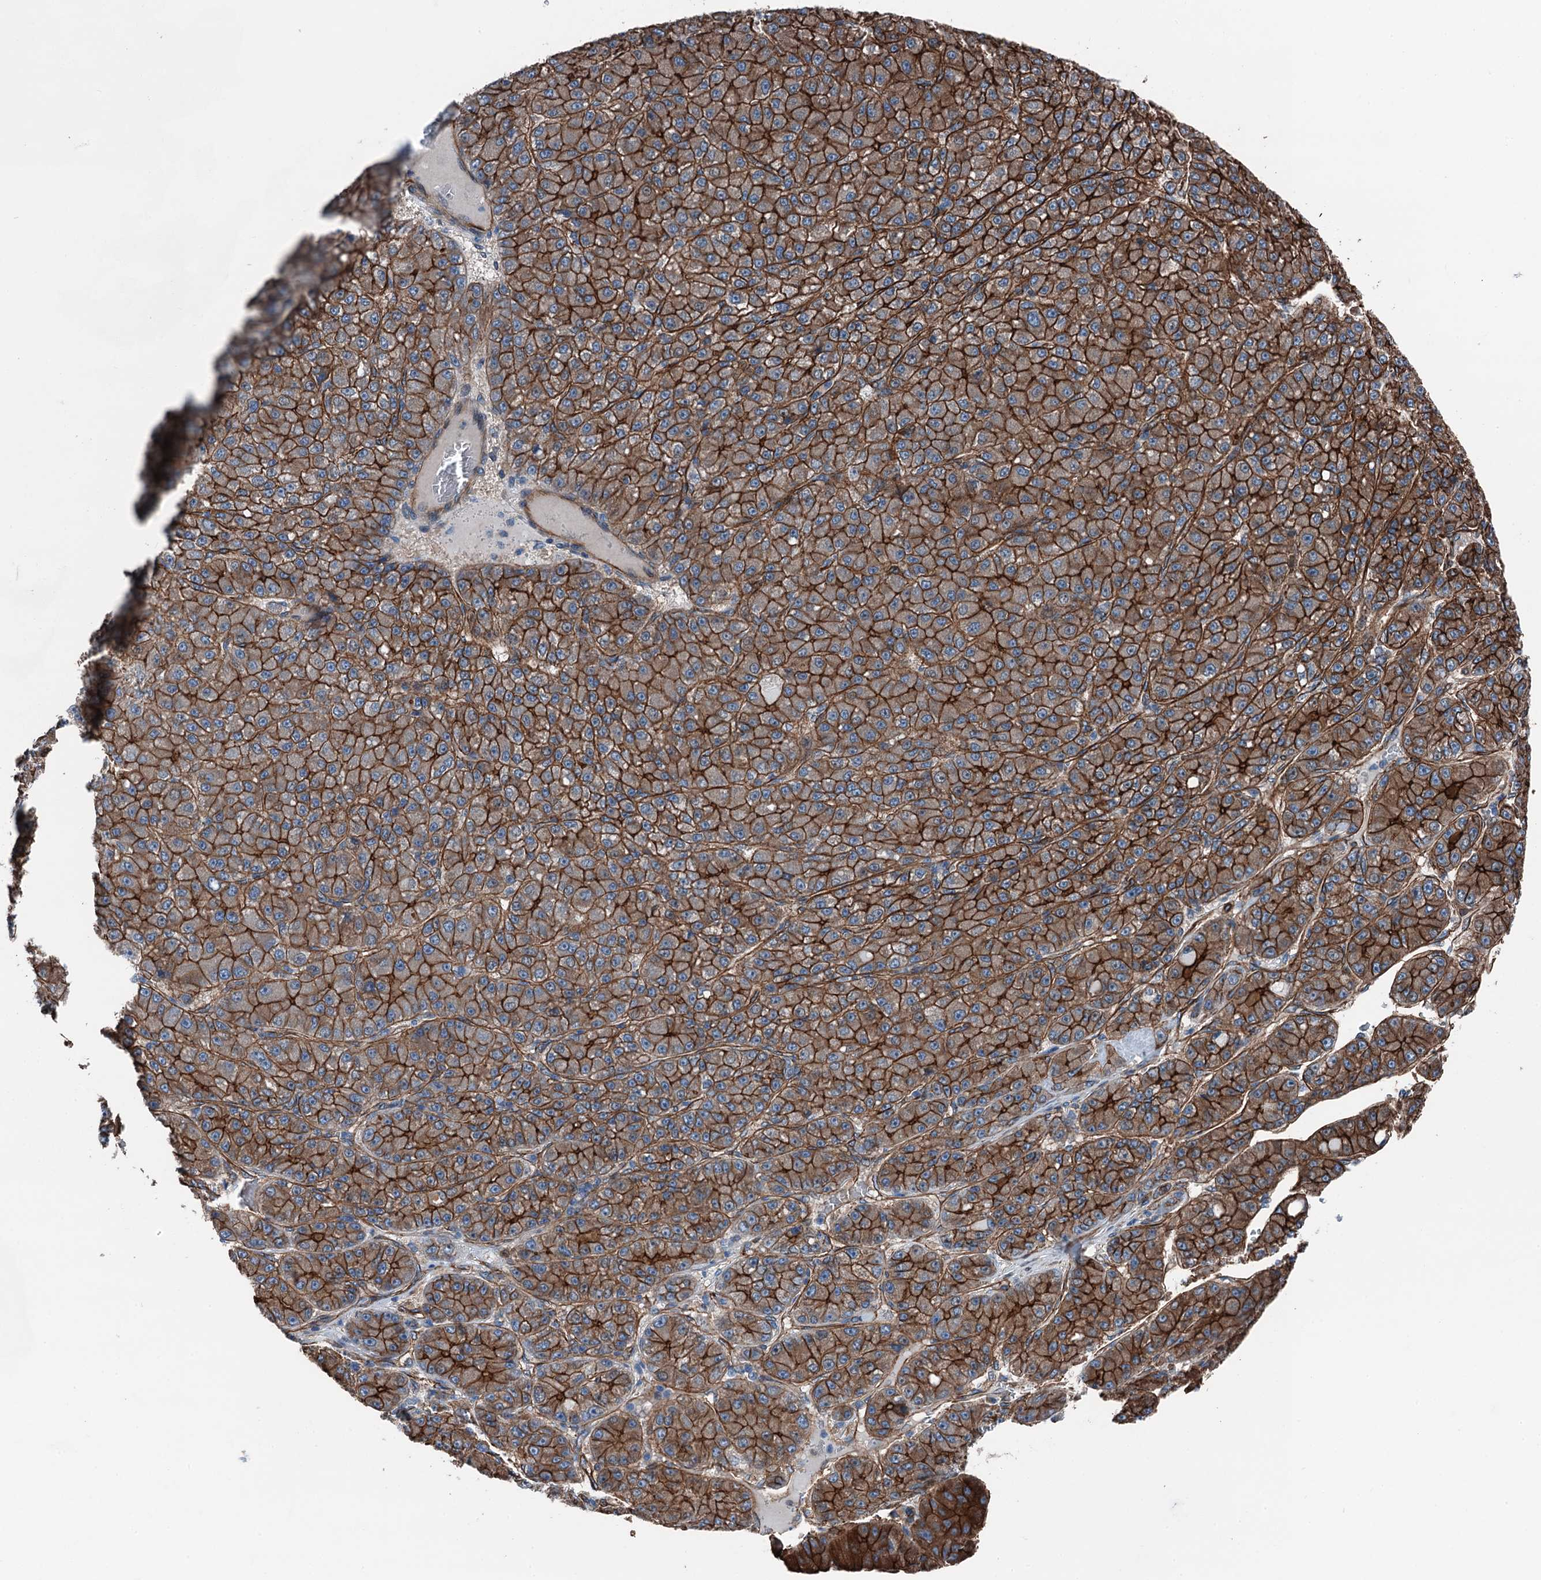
{"staining": {"intensity": "strong", "quantity": ">75%", "location": "cytoplasmic/membranous"}, "tissue": "liver cancer", "cell_type": "Tumor cells", "image_type": "cancer", "snomed": [{"axis": "morphology", "description": "Carcinoma, Hepatocellular, NOS"}, {"axis": "topography", "description": "Liver"}], "caption": "Immunohistochemical staining of liver cancer (hepatocellular carcinoma) shows high levels of strong cytoplasmic/membranous positivity in about >75% of tumor cells. (Brightfield microscopy of DAB IHC at high magnification).", "gene": "NMRAL1", "patient": {"sex": "male", "age": 67}}